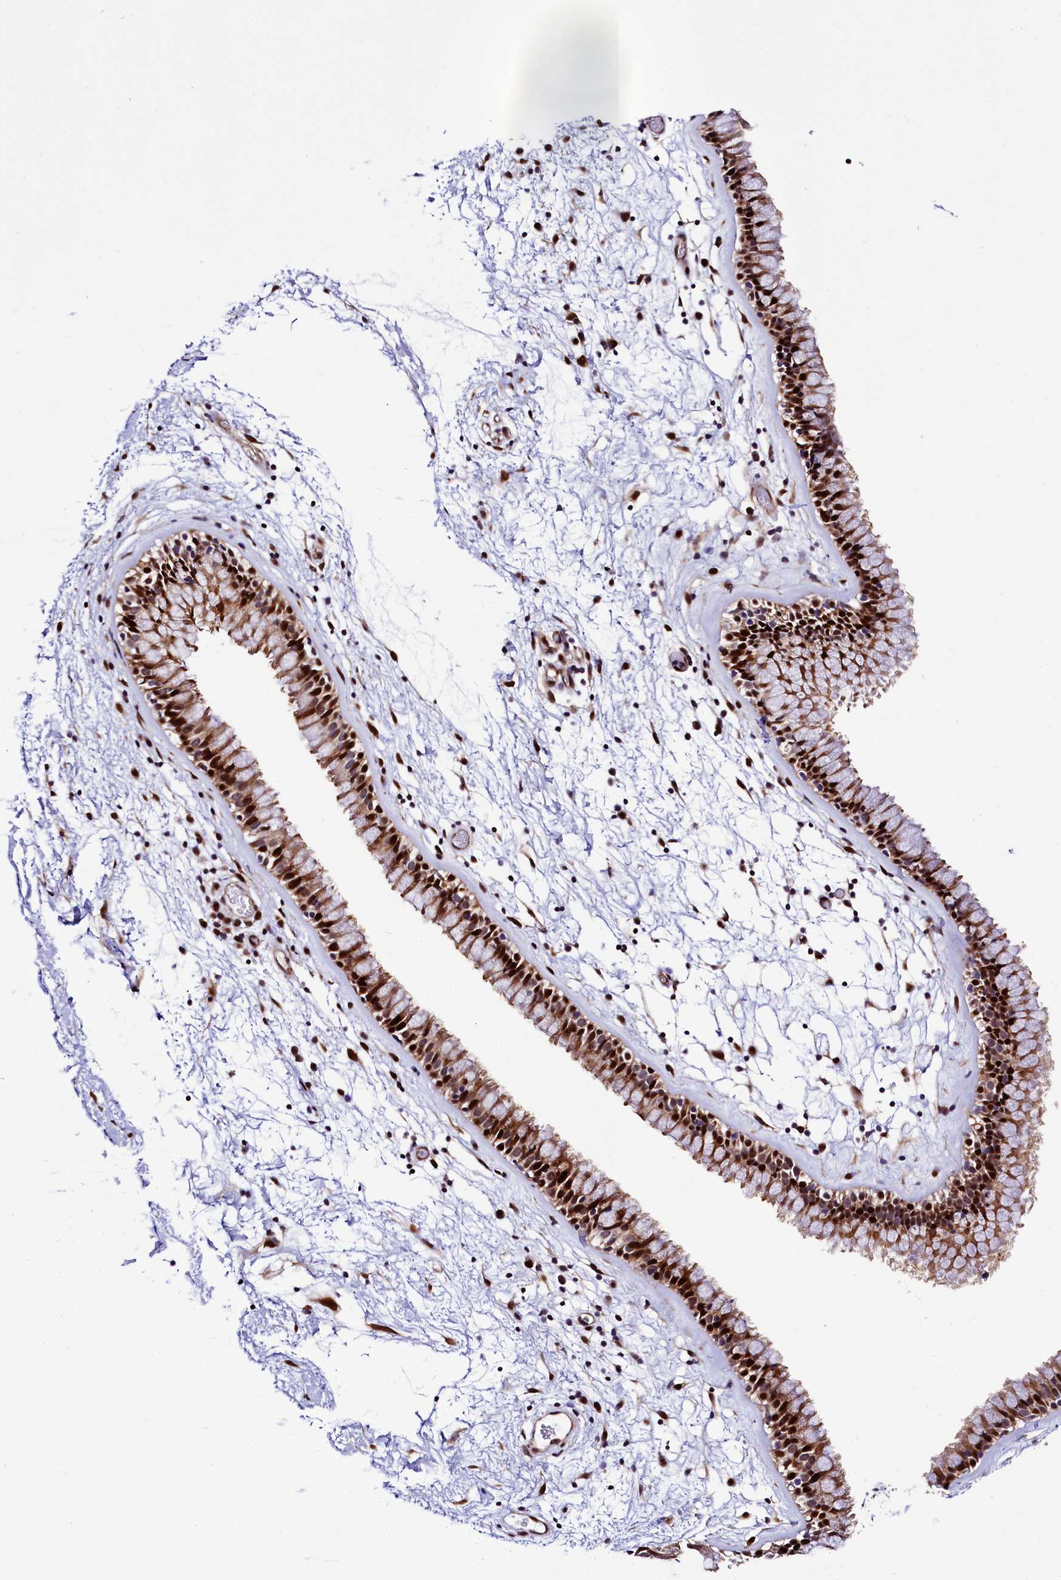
{"staining": {"intensity": "strong", "quantity": ">75%", "location": "cytoplasmic/membranous,nuclear"}, "tissue": "nasopharynx", "cell_type": "Respiratory epithelial cells", "image_type": "normal", "snomed": [{"axis": "morphology", "description": "Normal tissue, NOS"}, {"axis": "morphology", "description": "Inflammation, NOS"}, {"axis": "topography", "description": "Nasopharynx"}], "caption": "This image exhibits unremarkable nasopharynx stained with IHC to label a protein in brown. The cytoplasmic/membranous,nuclear of respiratory epithelial cells show strong positivity for the protein. Nuclei are counter-stained blue.", "gene": "TRMT112", "patient": {"sex": "male", "age": 48}}